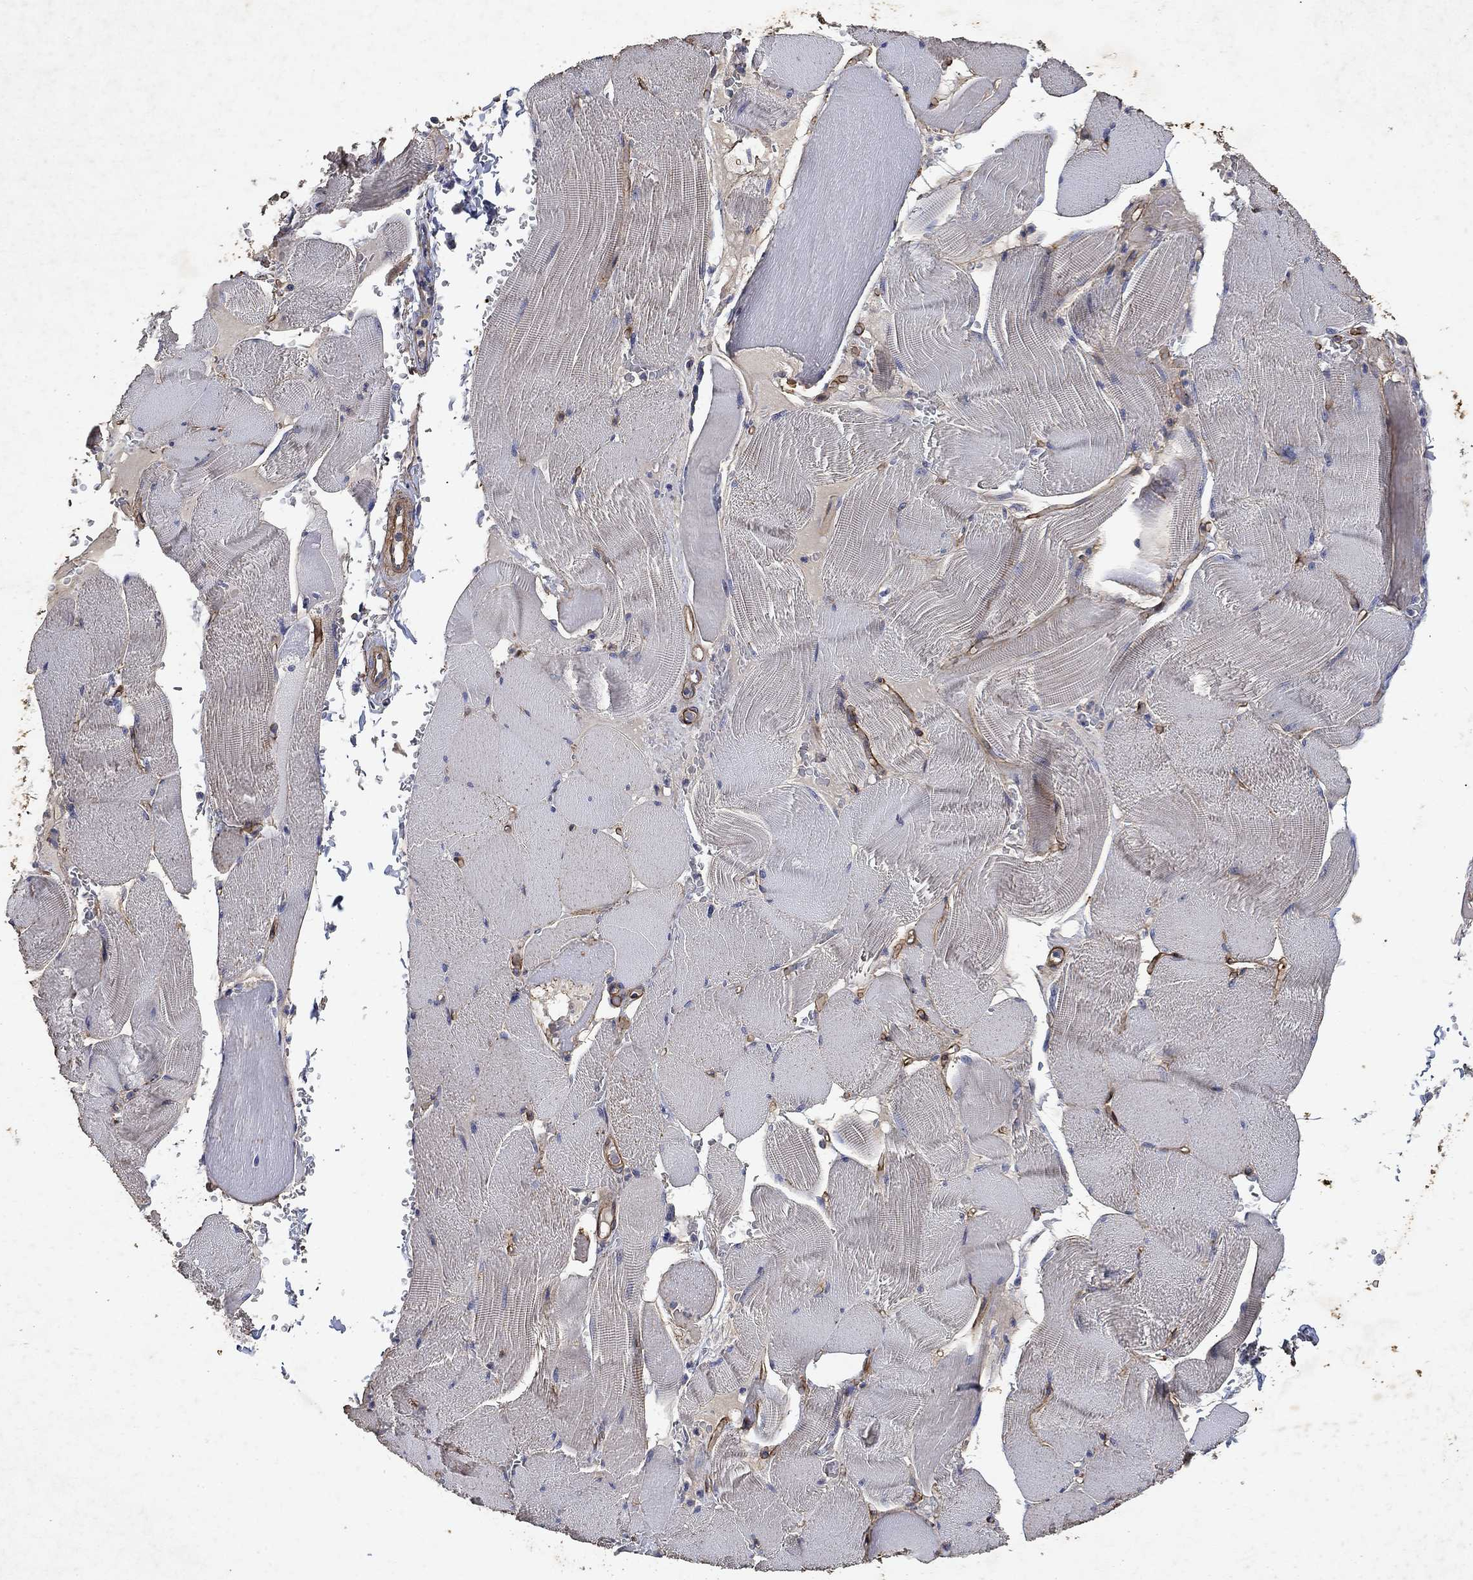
{"staining": {"intensity": "negative", "quantity": "none", "location": "none"}, "tissue": "skeletal muscle", "cell_type": "Myocytes", "image_type": "normal", "snomed": [{"axis": "morphology", "description": "Normal tissue, NOS"}, {"axis": "topography", "description": "Skeletal muscle"}], "caption": "Myocytes show no significant protein positivity in benign skeletal muscle.", "gene": "COL4A2", "patient": {"sex": "male", "age": 56}}